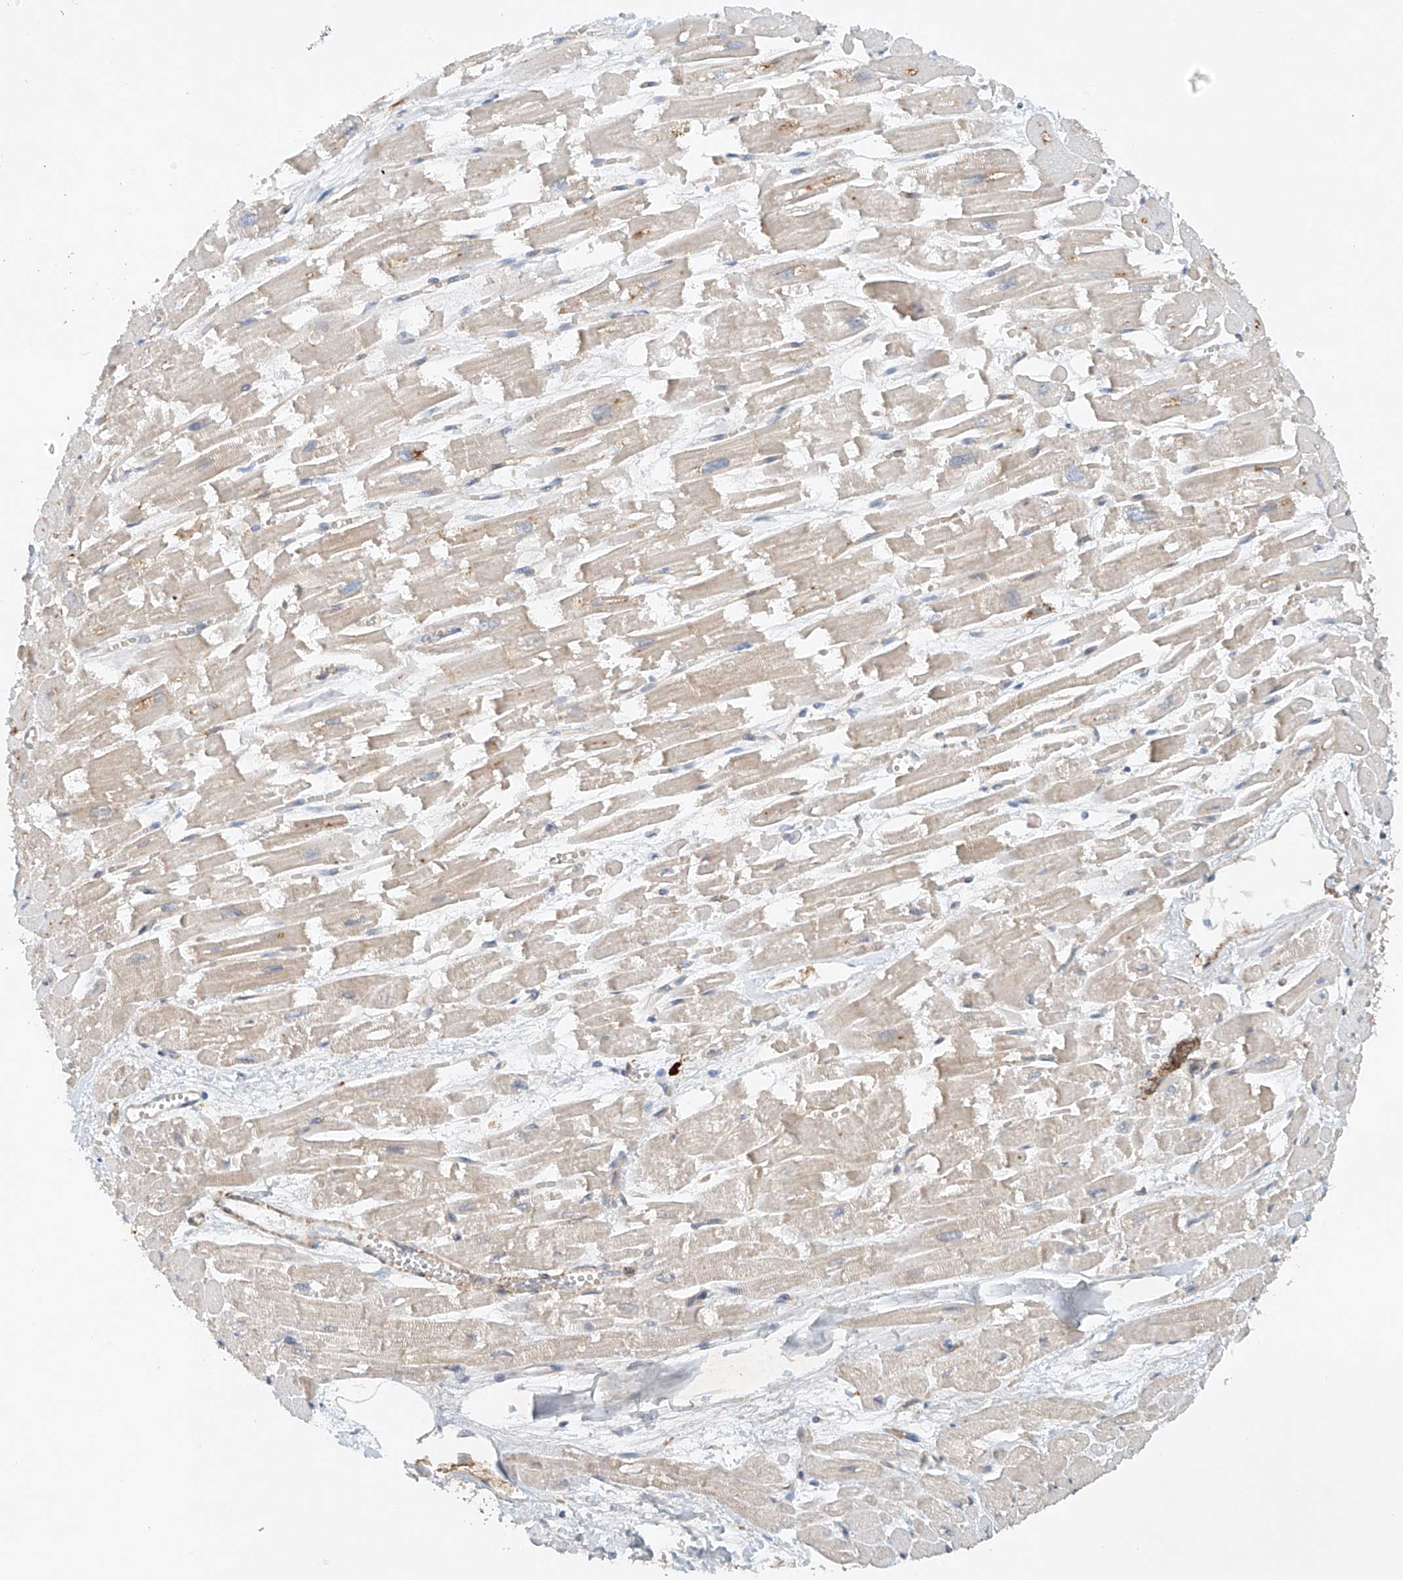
{"staining": {"intensity": "moderate", "quantity": "<25%", "location": "cytoplasmic/membranous"}, "tissue": "heart muscle", "cell_type": "Cardiomyocytes", "image_type": "normal", "snomed": [{"axis": "morphology", "description": "Normal tissue, NOS"}, {"axis": "topography", "description": "Heart"}], "caption": "Immunohistochemical staining of unremarkable heart muscle displays low levels of moderate cytoplasmic/membranous staining in about <25% of cardiomyocytes.", "gene": "ENSG00000266202", "patient": {"sex": "male", "age": 54}}